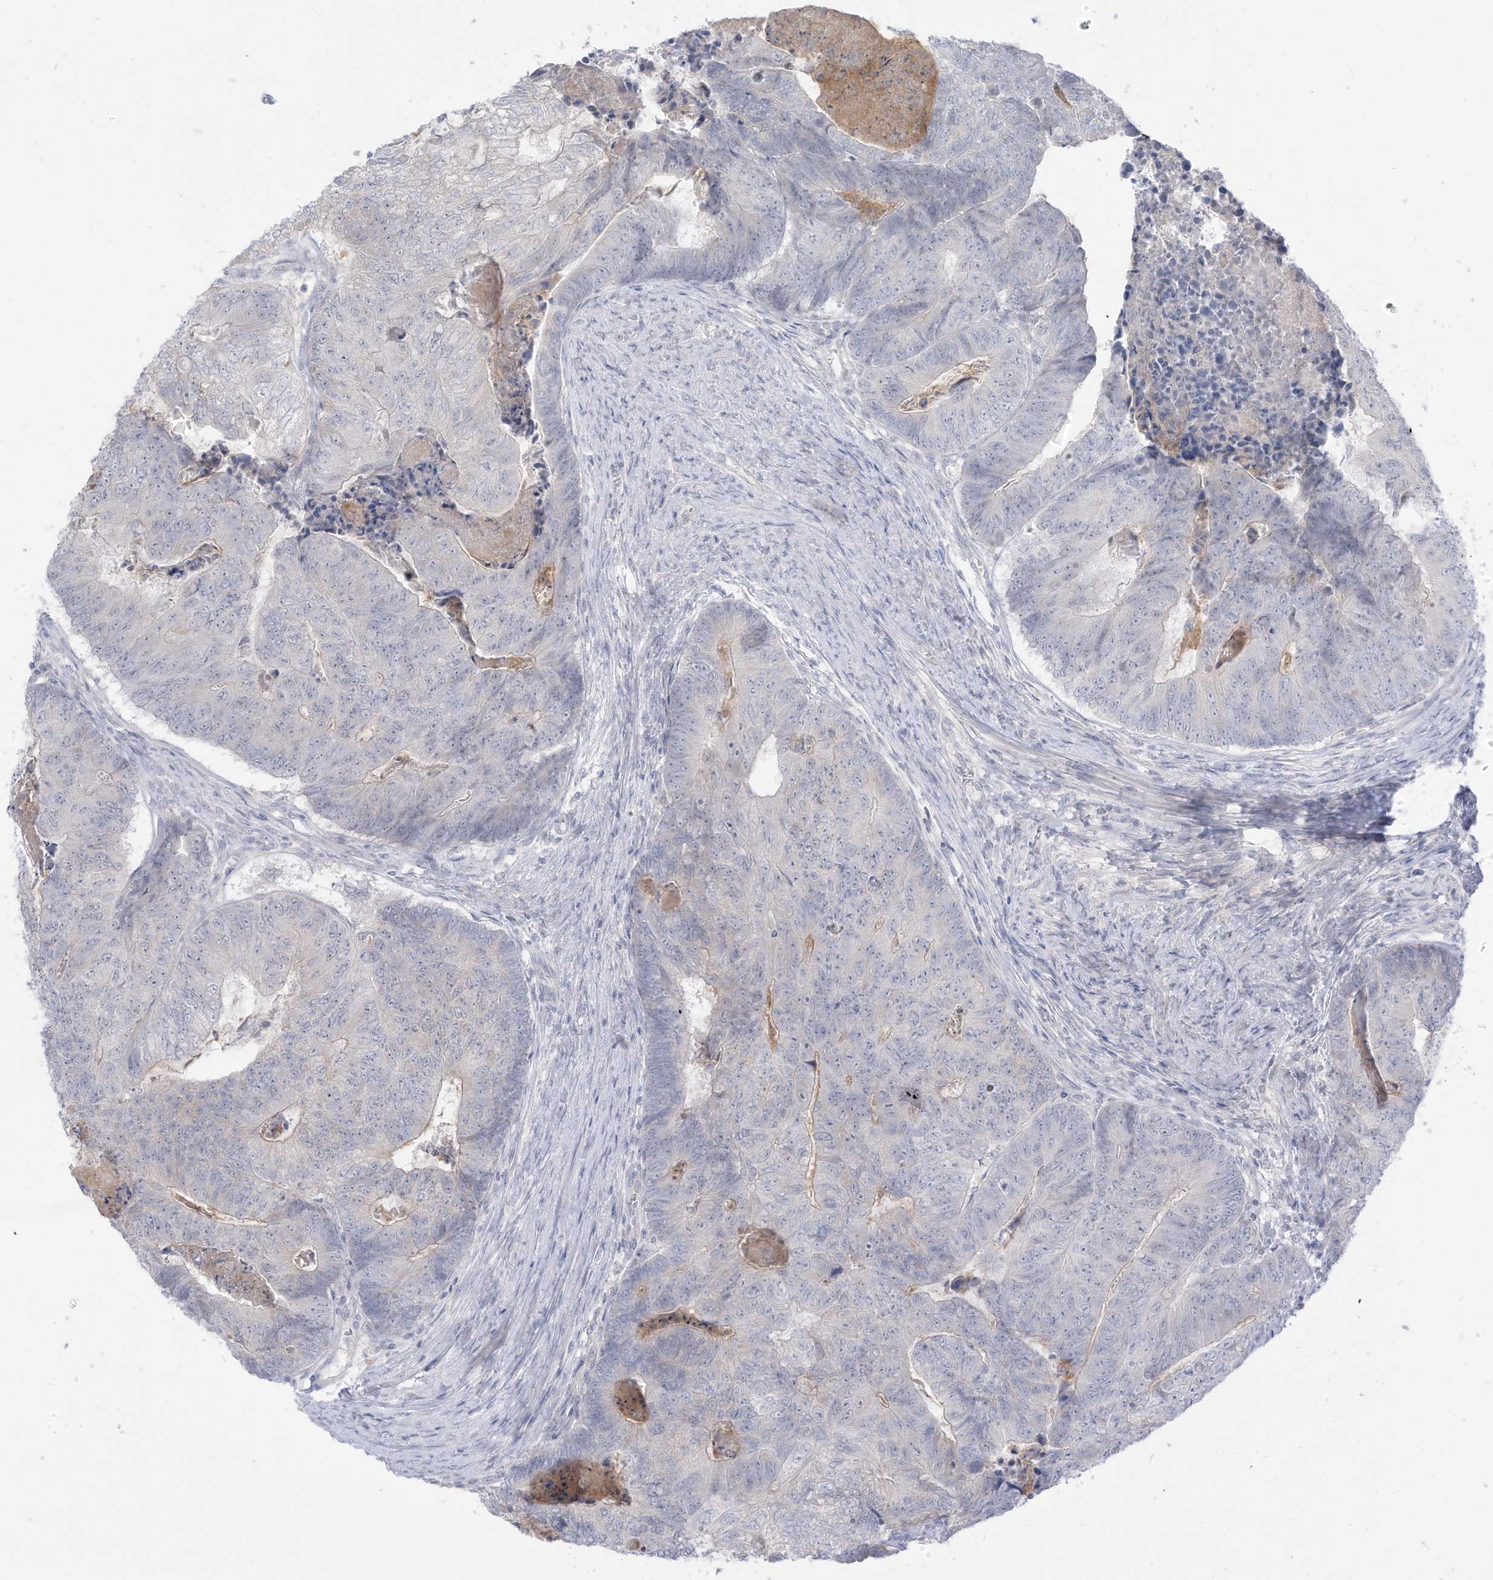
{"staining": {"intensity": "negative", "quantity": "none", "location": "none"}, "tissue": "colorectal cancer", "cell_type": "Tumor cells", "image_type": "cancer", "snomed": [{"axis": "morphology", "description": "Adenocarcinoma, NOS"}, {"axis": "topography", "description": "Colon"}], "caption": "A high-resolution micrograph shows IHC staining of colorectal cancer, which exhibits no significant staining in tumor cells.", "gene": "OGT", "patient": {"sex": "female", "age": 67}}